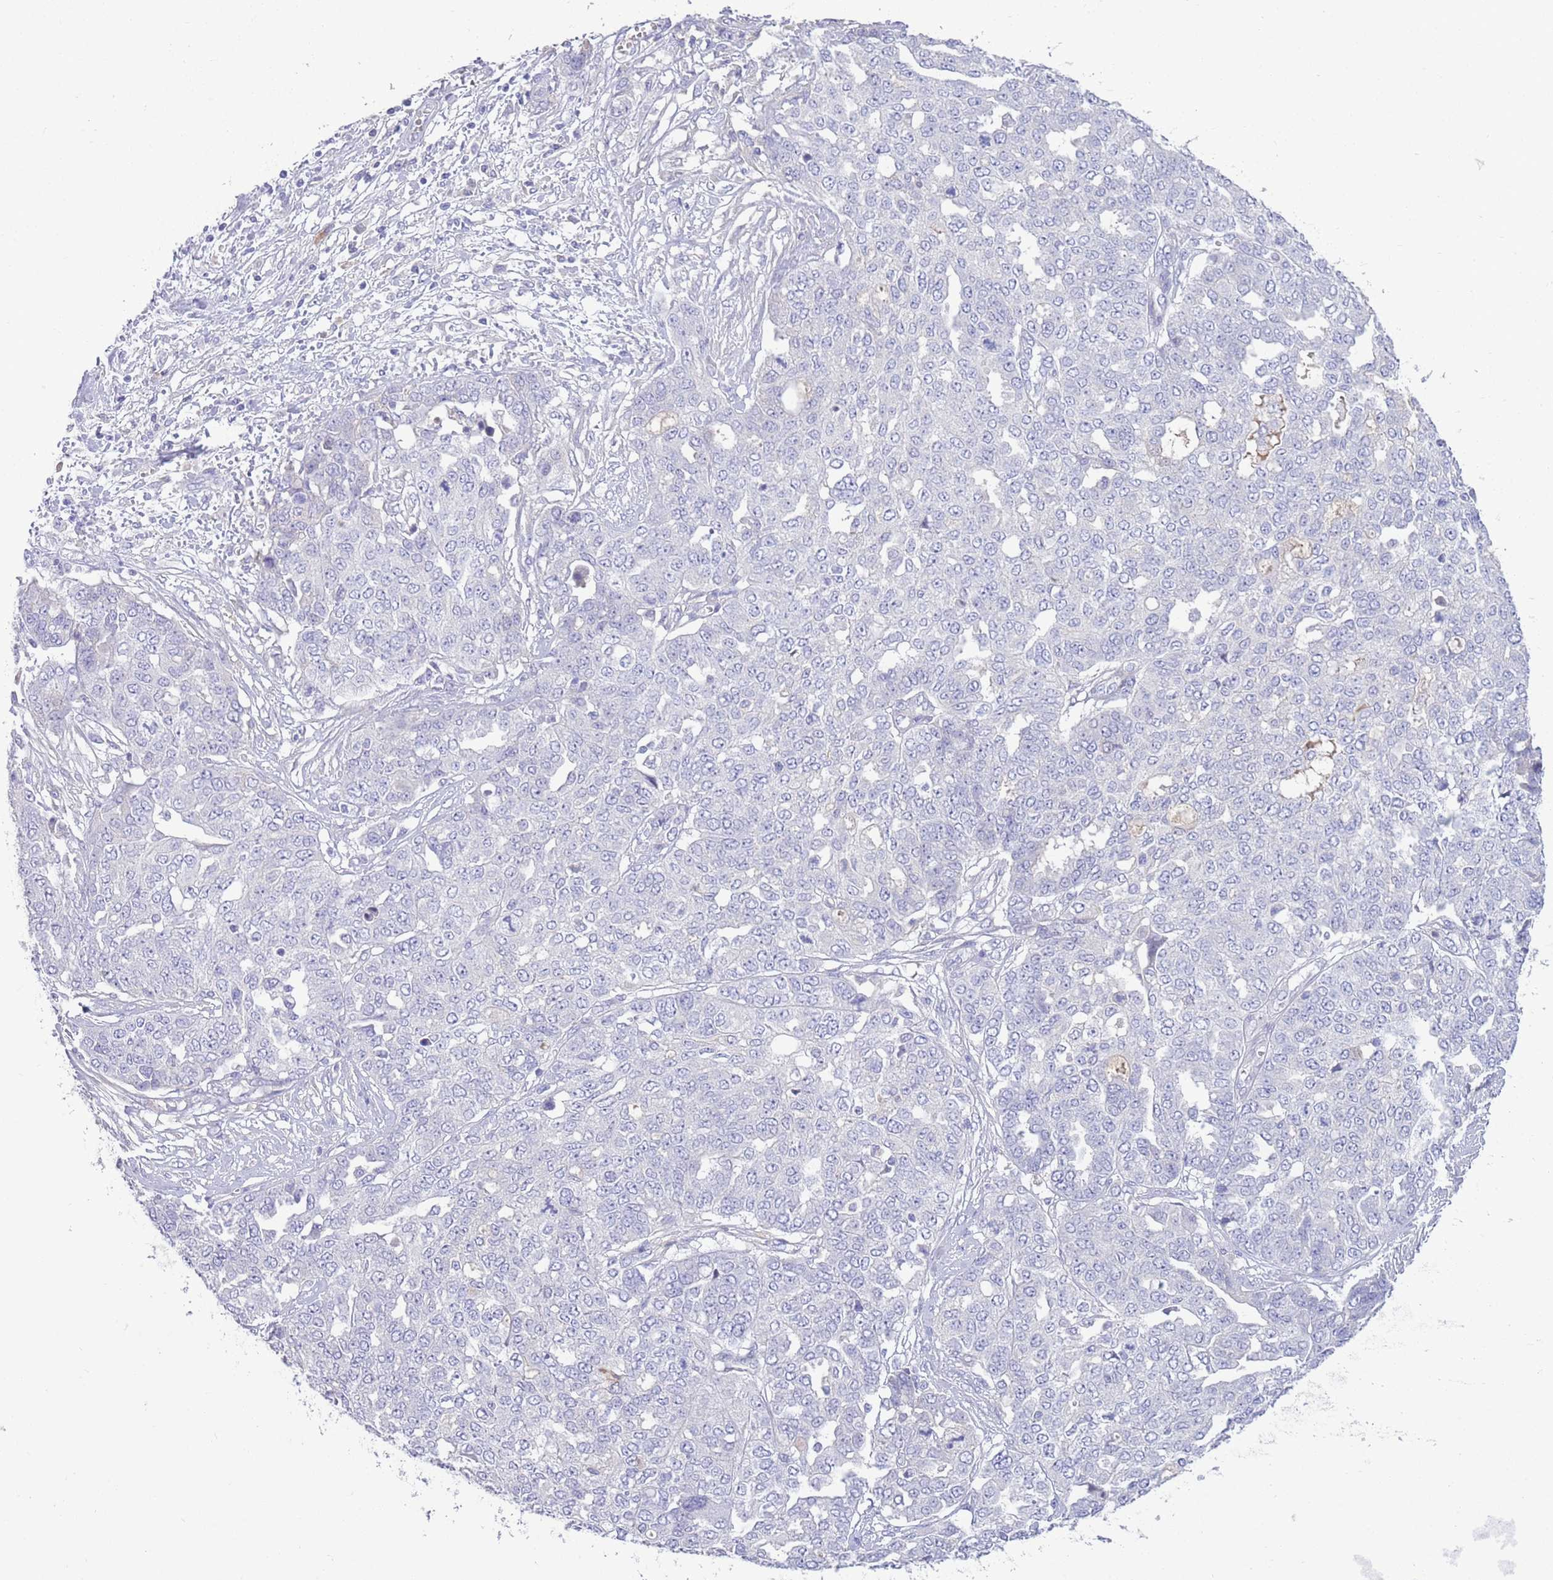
{"staining": {"intensity": "negative", "quantity": "none", "location": "none"}, "tissue": "ovarian cancer", "cell_type": "Tumor cells", "image_type": "cancer", "snomed": [{"axis": "morphology", "description": "Cystadenocarcinoma, serous, NOS"}, {"axis": "topography", "description": "Soft tissue"}, {"axis": "topography", "description": "Ovary"}], "caption": "Ovarian cancer (serous cystadenocarcinoma) was stained to show a protein in brown. There is no significant expression in tumor cells.", "gene": "IGFL4", "patient": {"sex": "female", "age": 57}}